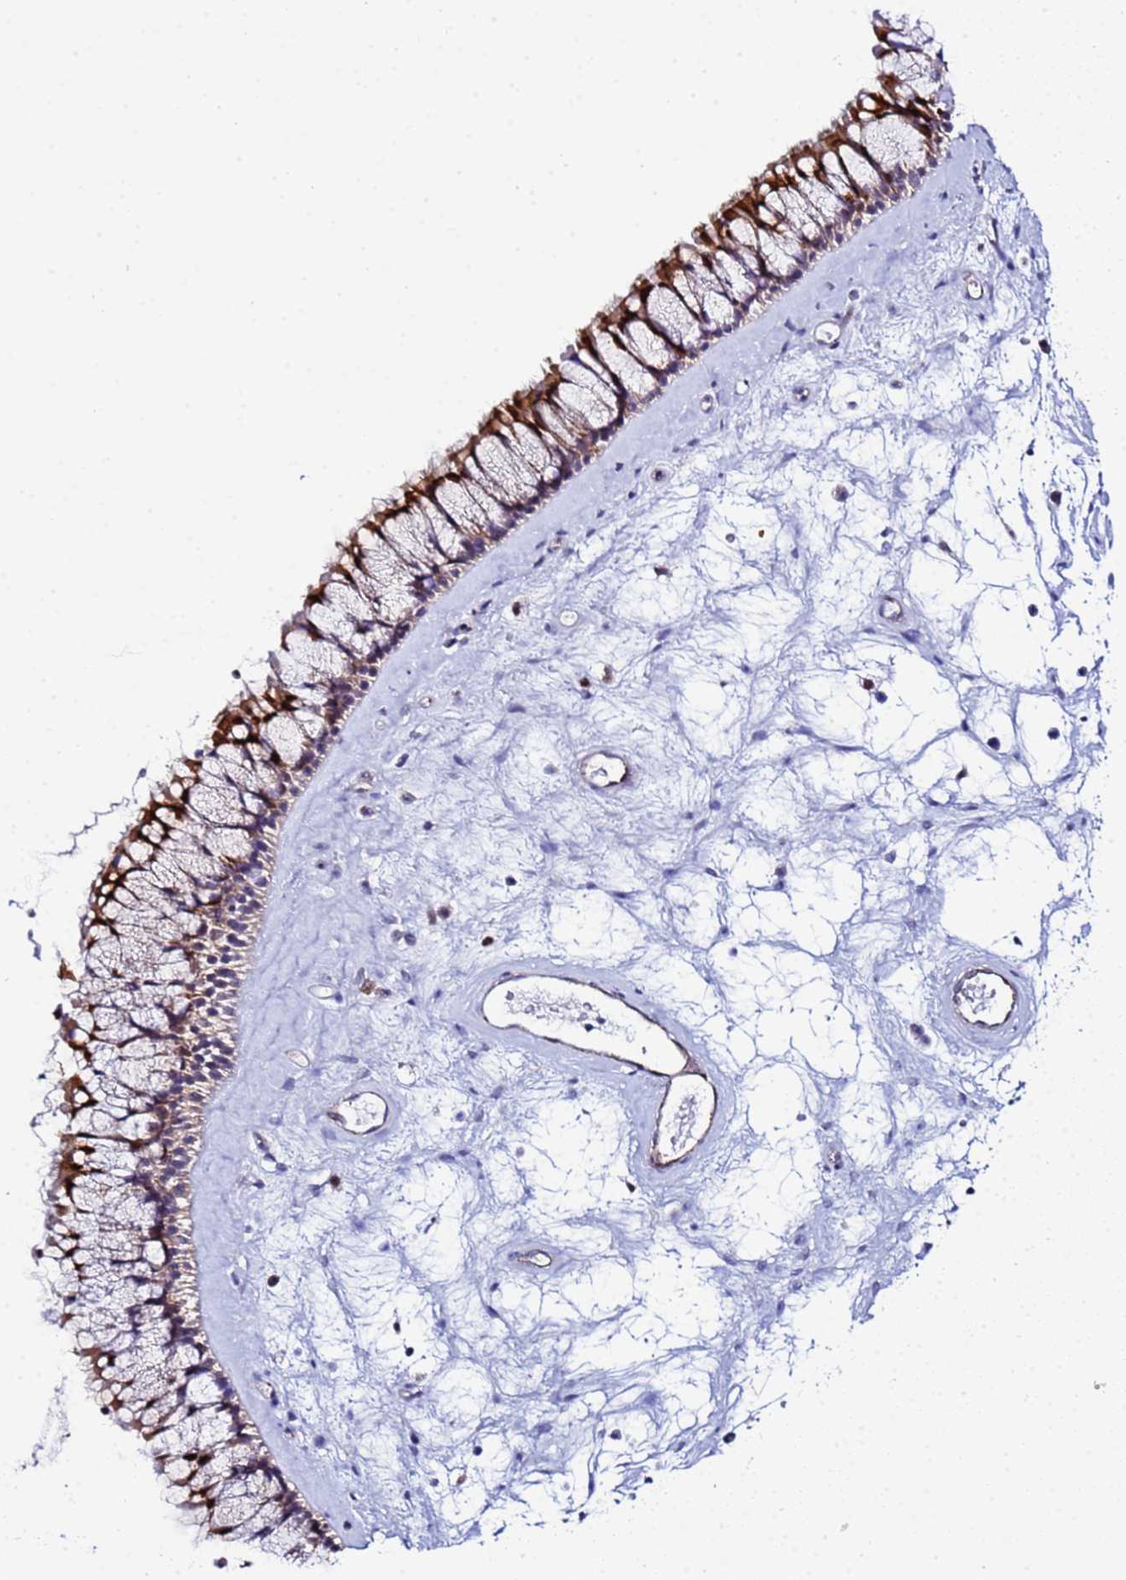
{"staining": {"intensity": "strong", "quantity": ">75%", "location": "cytoplasmic/membranous,nuclear"}, "tissue": "nasopharynx", "cell_type": "Respiratory epithelial cells", "image_type": "normal", "snomed": [{"axis": "morphology", "description": "Normal tissue, NOS"}, {"axis": "topography", "description": "Nasopharynx"}], "caption": "An immunohistochemistry photomicrograph of normal tissue is shown. Protein staining in brown highlights strong cytoplasmic/membranous,nuclear positivity in nasopharynx within respiratory epithelial cells.", "gene": "SLC25A37", "patient": {"sex": "male", "age": 64}}